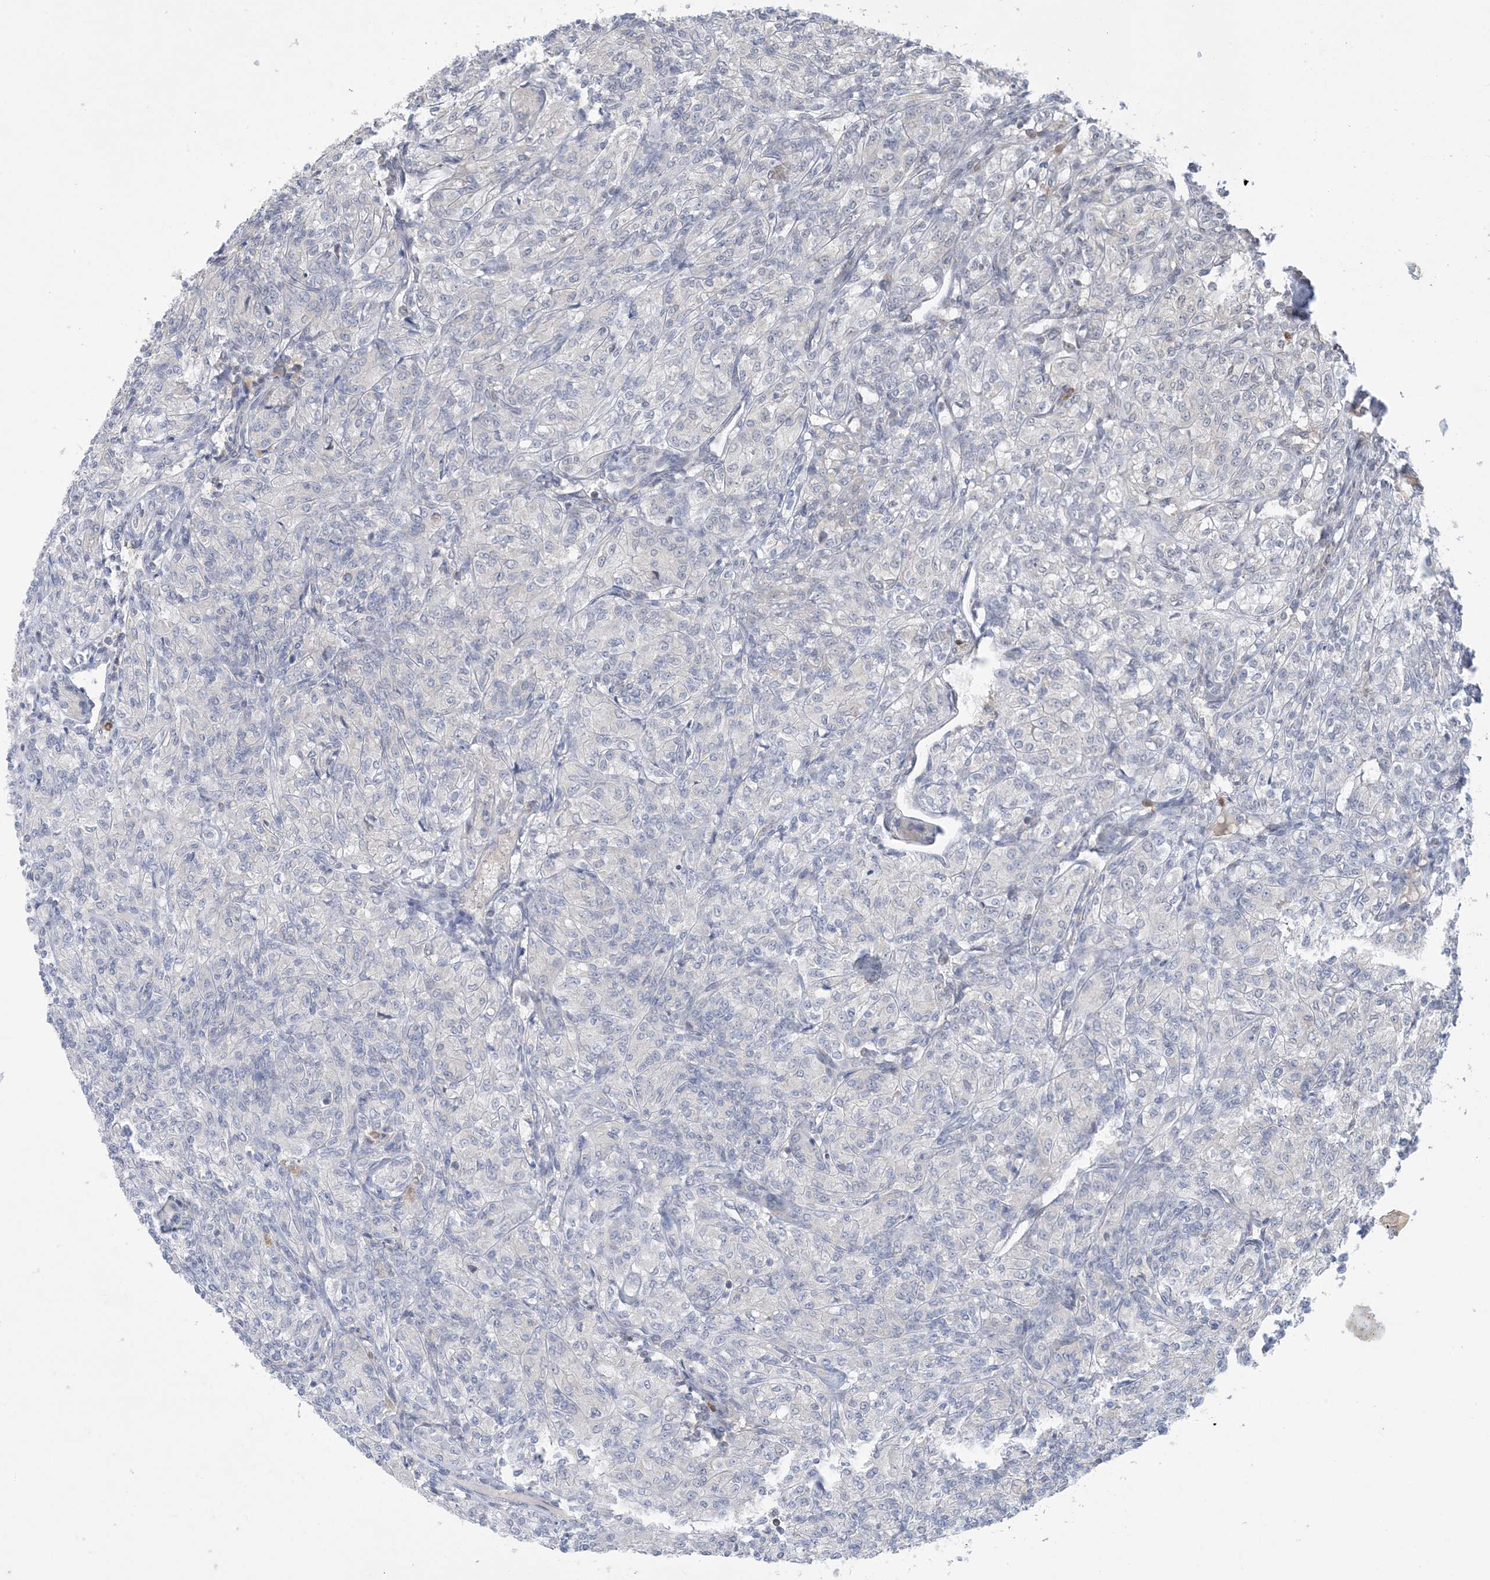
{"staining": {"intensity": "negative", "quantity": "none", "location": "none"}, "tissue": "renal cancer", "cell_type": "Tumor cells", "image_type": "cancer", "snomed": [{"axis": "morphology", "description": "Adenocarcinoma, NOS"}, {"axis": "topography", "description": "Kidney"}], "caption": "Human renal cancer stained for a protein using immunohistochemistry reveals no expression in tumor cells.", "gene": "TRMT10C", "patient": {"sex": "male", "age": 77}}